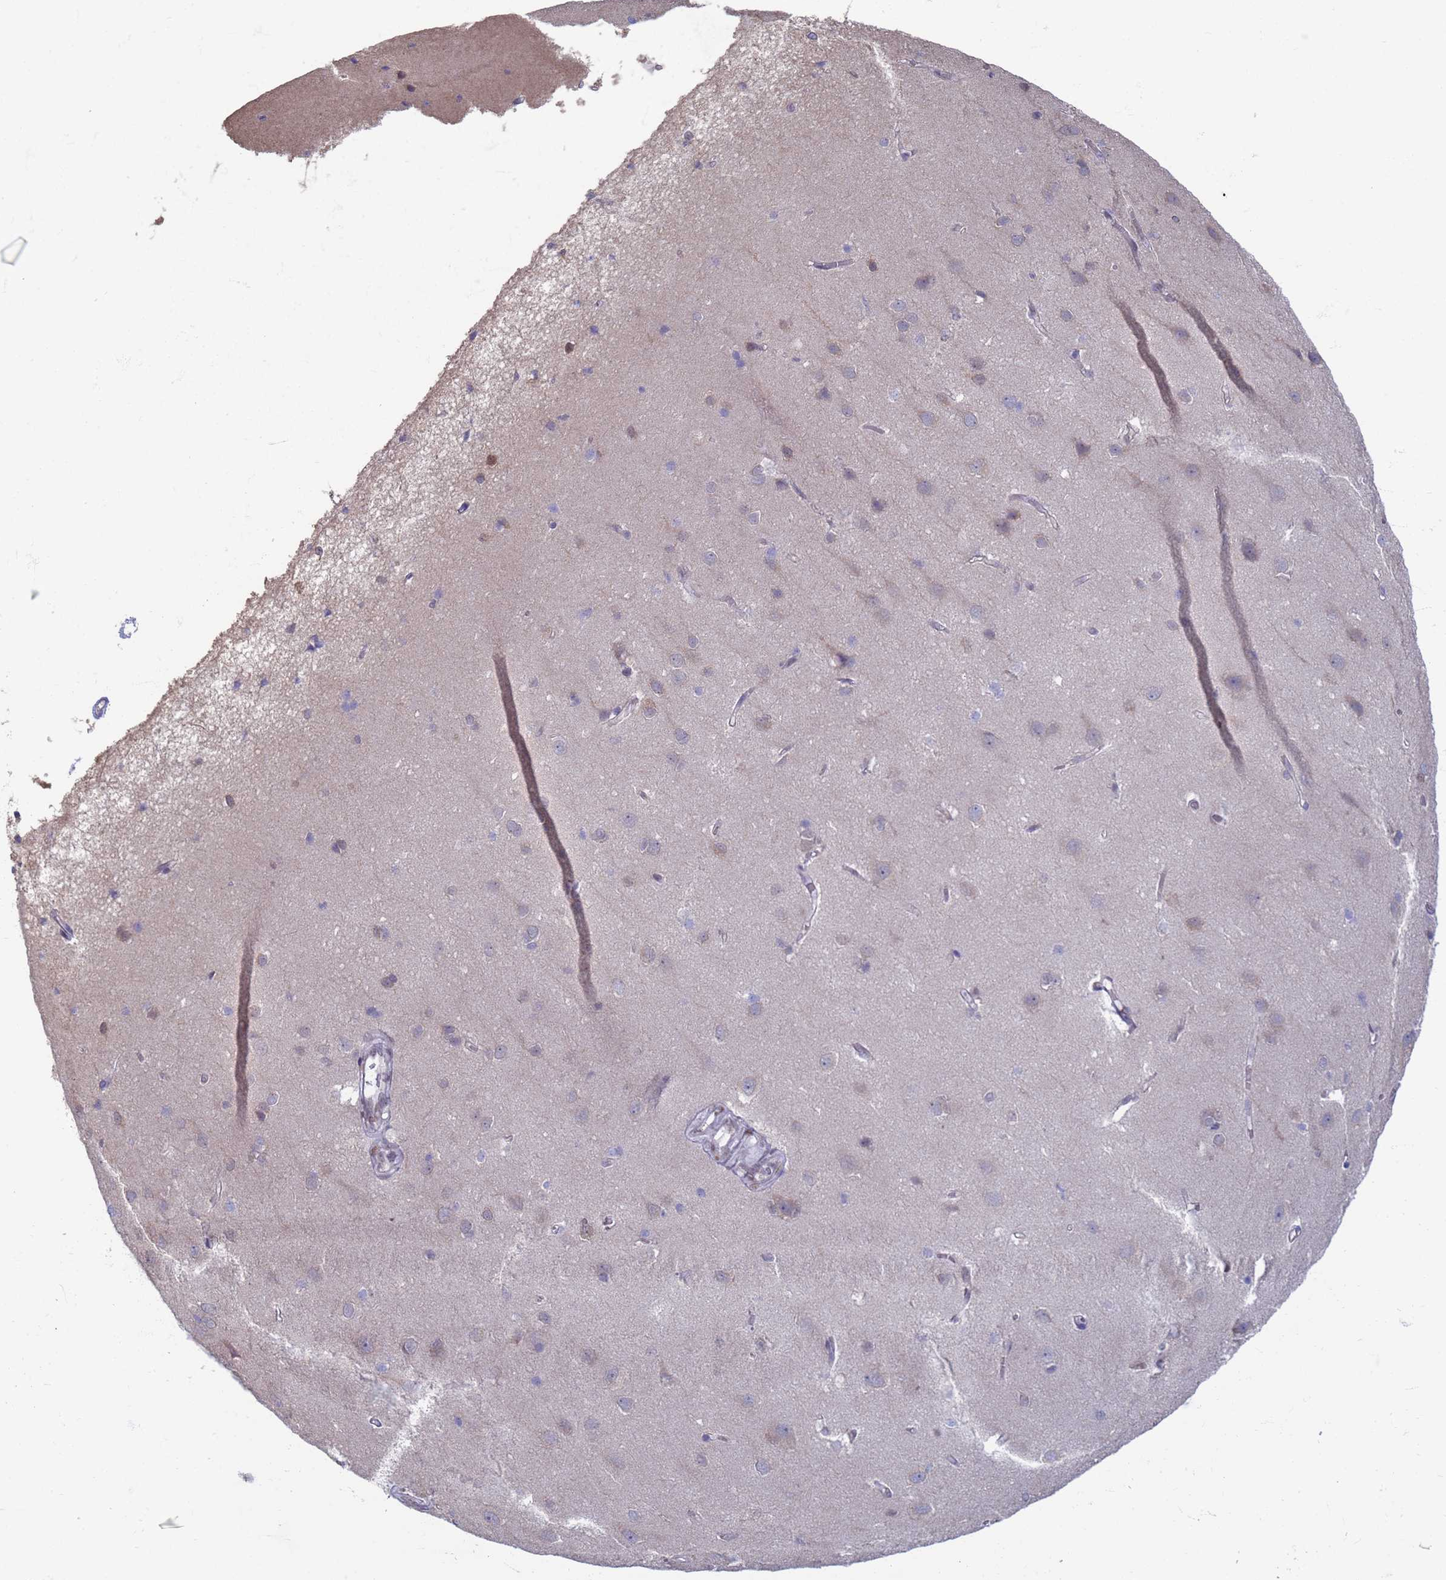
{"staining": {"intensity": "negative", "quantity": "none", "location": "none"}, "tissue": "cerebral cortex", "cell_type": "Endothelial cells", "image_type": "normal", "snomed": [{"axis": "morphology", "description": "Normal tissue, NOS"}, {"axis": "topography", "description": "Cerebral cortex"}], "caption": "High power microscopy image of an IHC micrograph of normal cerebral cortex, revealing no significant staining in endothelial cells.", "gene": "SAE1", "patient": {"sex": "male", "age": 37}}